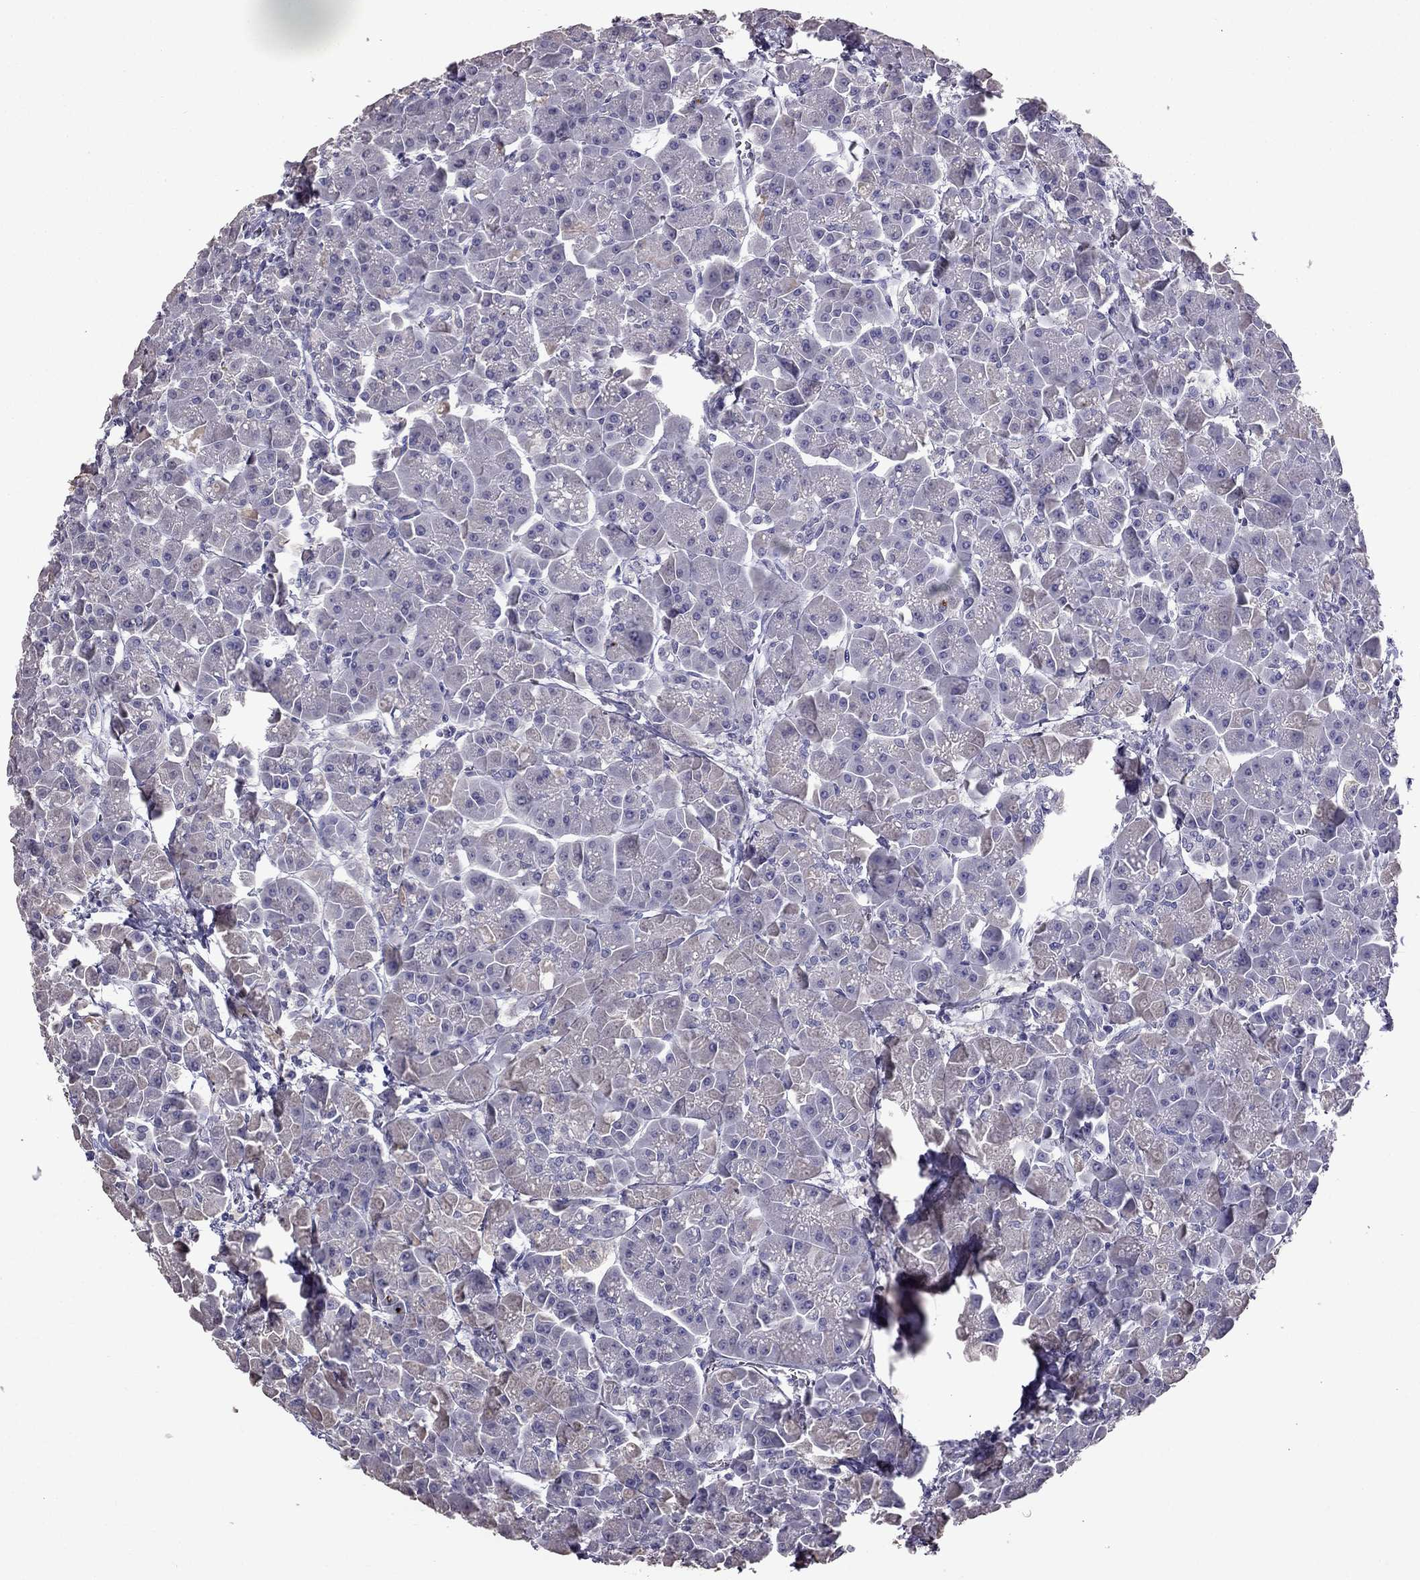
{"staining": {"intensity": "negative", "quantity": "none", "location": "none"}, "tissue": "pancreas", "cell_type": "Exocrine glandular cells", "image_type": "normal", "snomed": [{"axis": "morphology", "description": "Normal tissue, NOS"}, {"axis": "topography", "description": "Pancreas"}], "caption": "Protein analysis of benign pancreas demonstrates no significant expression in exocrine glandular cells.", "gene": "ARHGAP11A", "patient": {"sex": "male", "age": 70}}